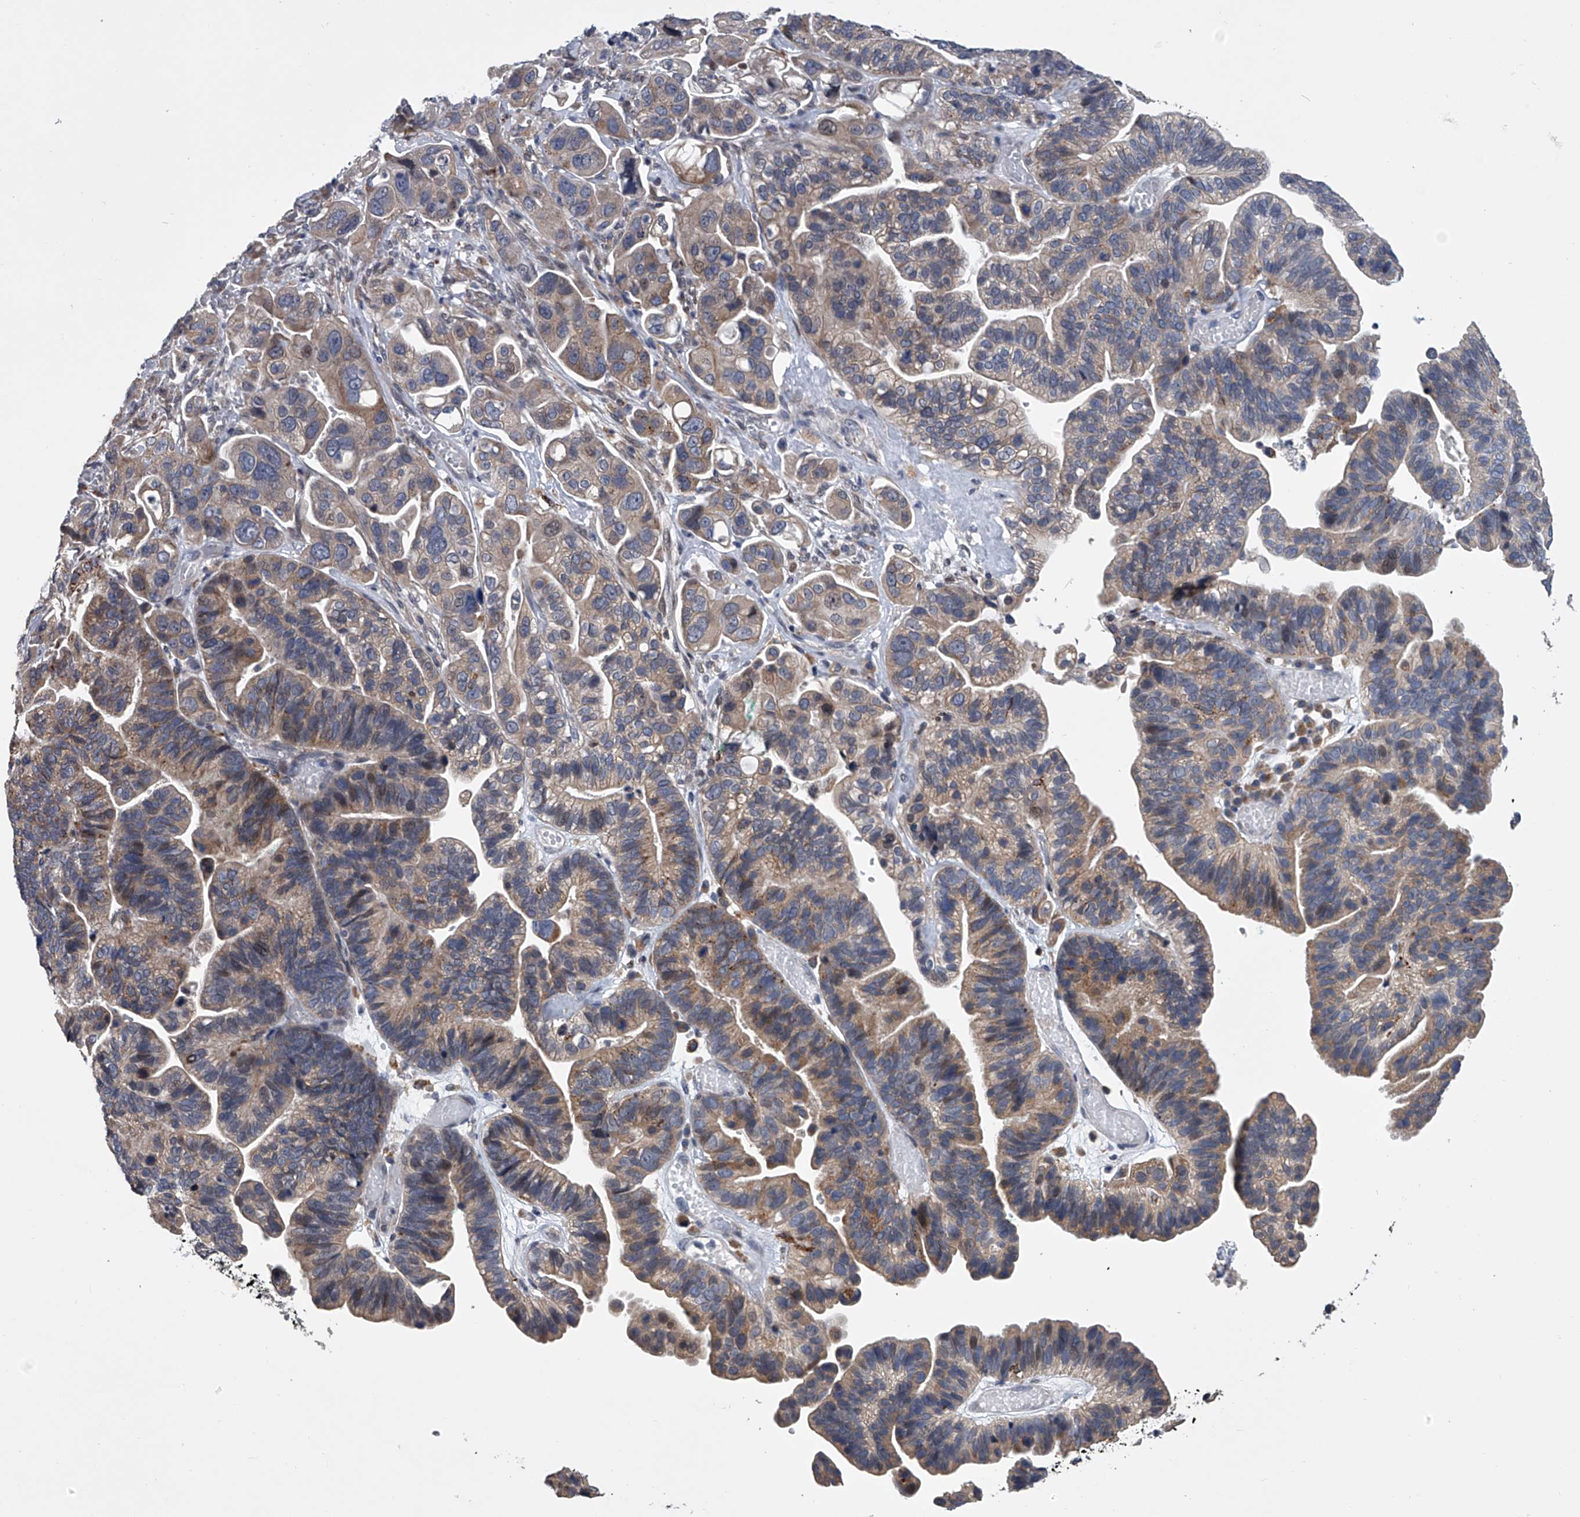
{"staining": {"intensity": "moderate", "quantity": "<25%", "location": "cytoplasmic/membranous"}, "tissue": "ovarian cancer", "cell_type": "Tumor cells", "image_type": "cancer", "snomed": [{"axis": "morphology", "description": "Cystadenocarcinoma, serous, NOS"}, {"axis": "topography", "description": "Ovary"}], "caption": "Protein analysis of ovarian cancer (serous cystadenocarcinoma) tissue shows moderate cytoplasmic/membranous expression in approximately <25% of tumor cells.", "gene": "TRIM8", "patient": {"sex": "female", "age": 56}}